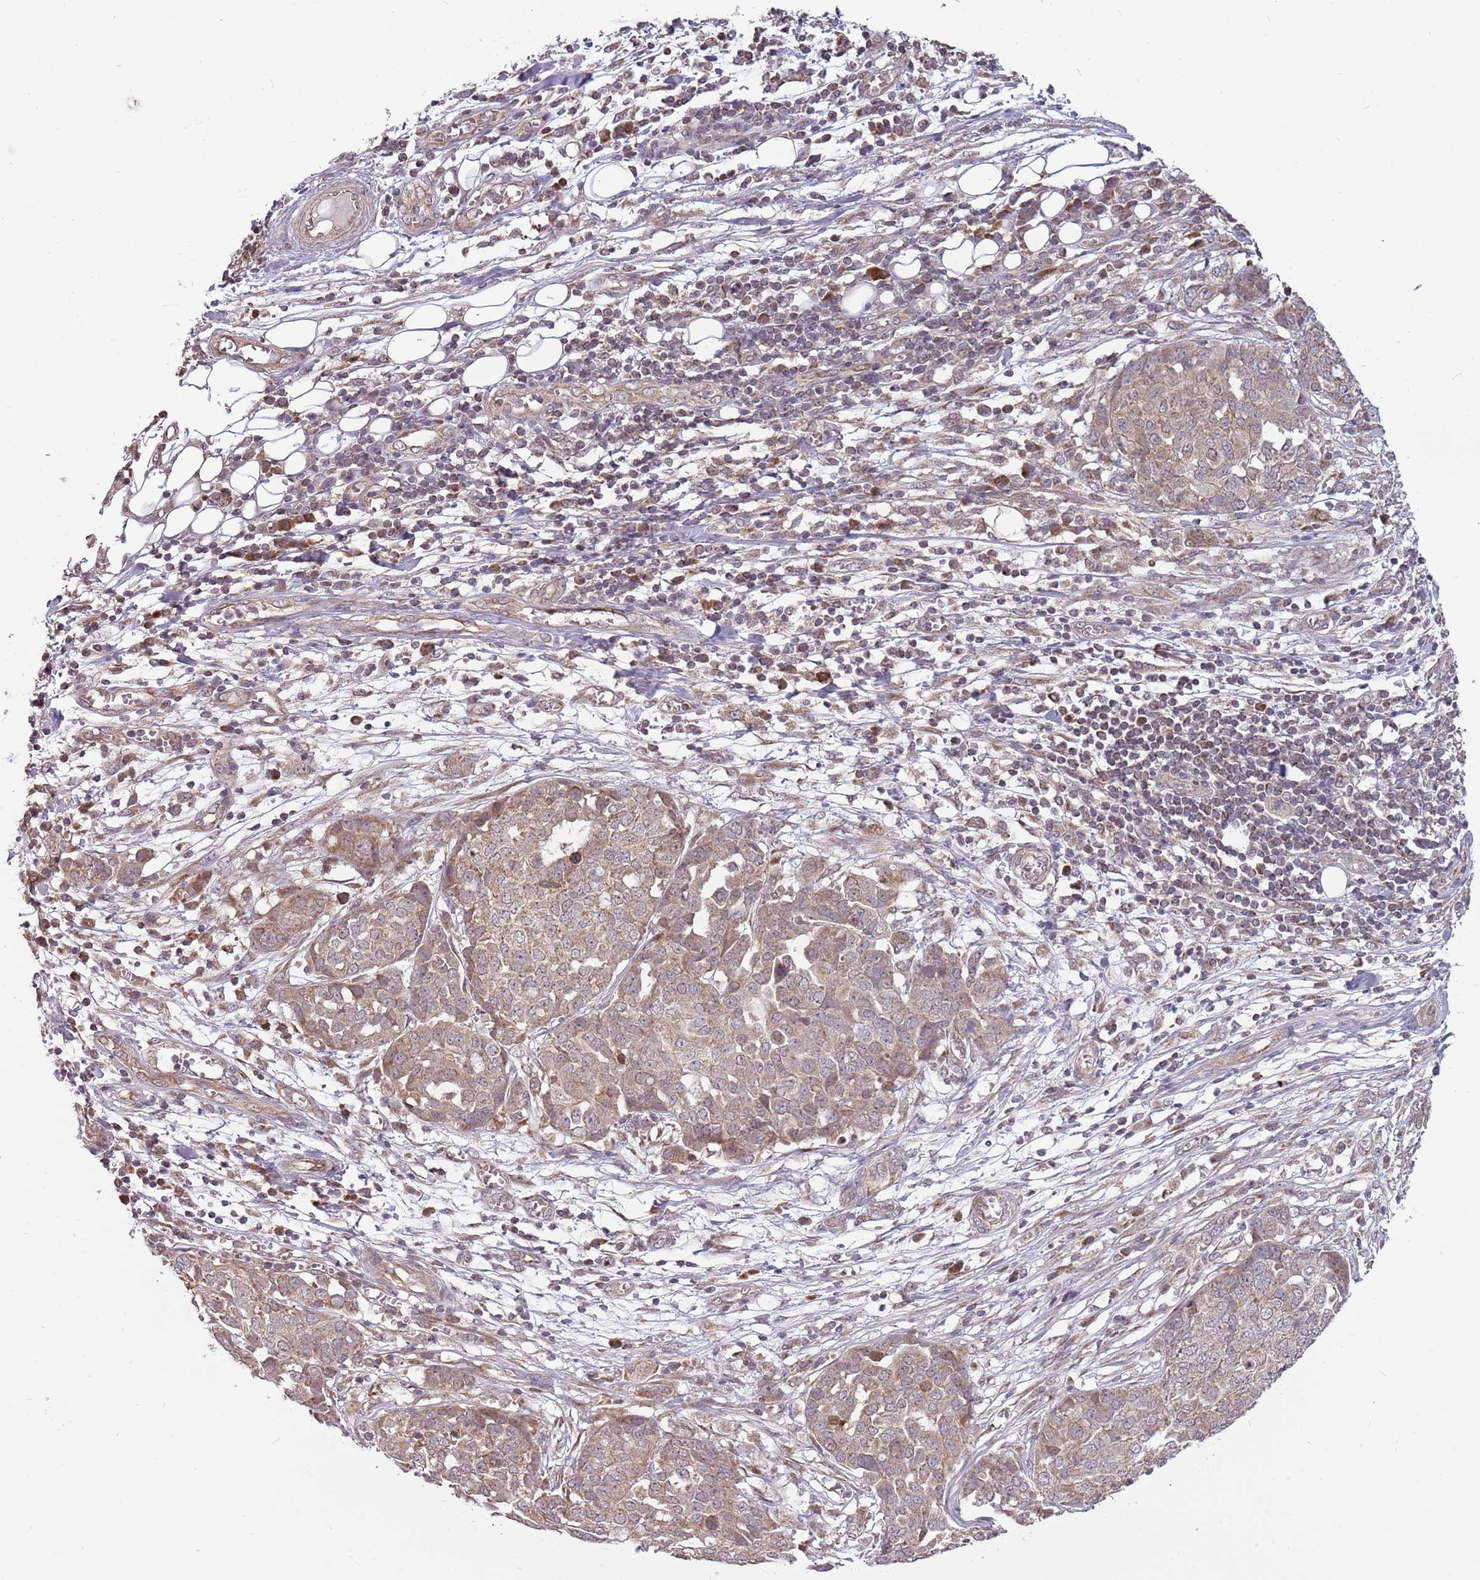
{"staining": {"intensity": "weak", "quantity": "25%-75%", "location": "cytoplasmic/membranous"}, "tissue": "ovarian cancer", "cell_type": "Tumor cells", "image_type": "cancer", "snomed": [{"axis": "morphology", "description": "Cystadenocarcinoma, serous, NOS"}, {"axis": "topography", "description": "Soft tissue"}, {"axis": "topography", "description": "Ovary"}], "caption": "High-power microscopy captured an immunohistochemistry micrograph of ovarian cancer (serous cystadenocarcinoma), revealing weak cytoplasmic/membranous expression in about 25%-75% of tumor cells. (Stains: DAB (3,3'-diaminobenzidine) in brown, nuclei in blue, Microscopy: brightfield microscopy at high magnification).", "gene": "RNF181", "patient": {"sex": "female", "age": 57}}